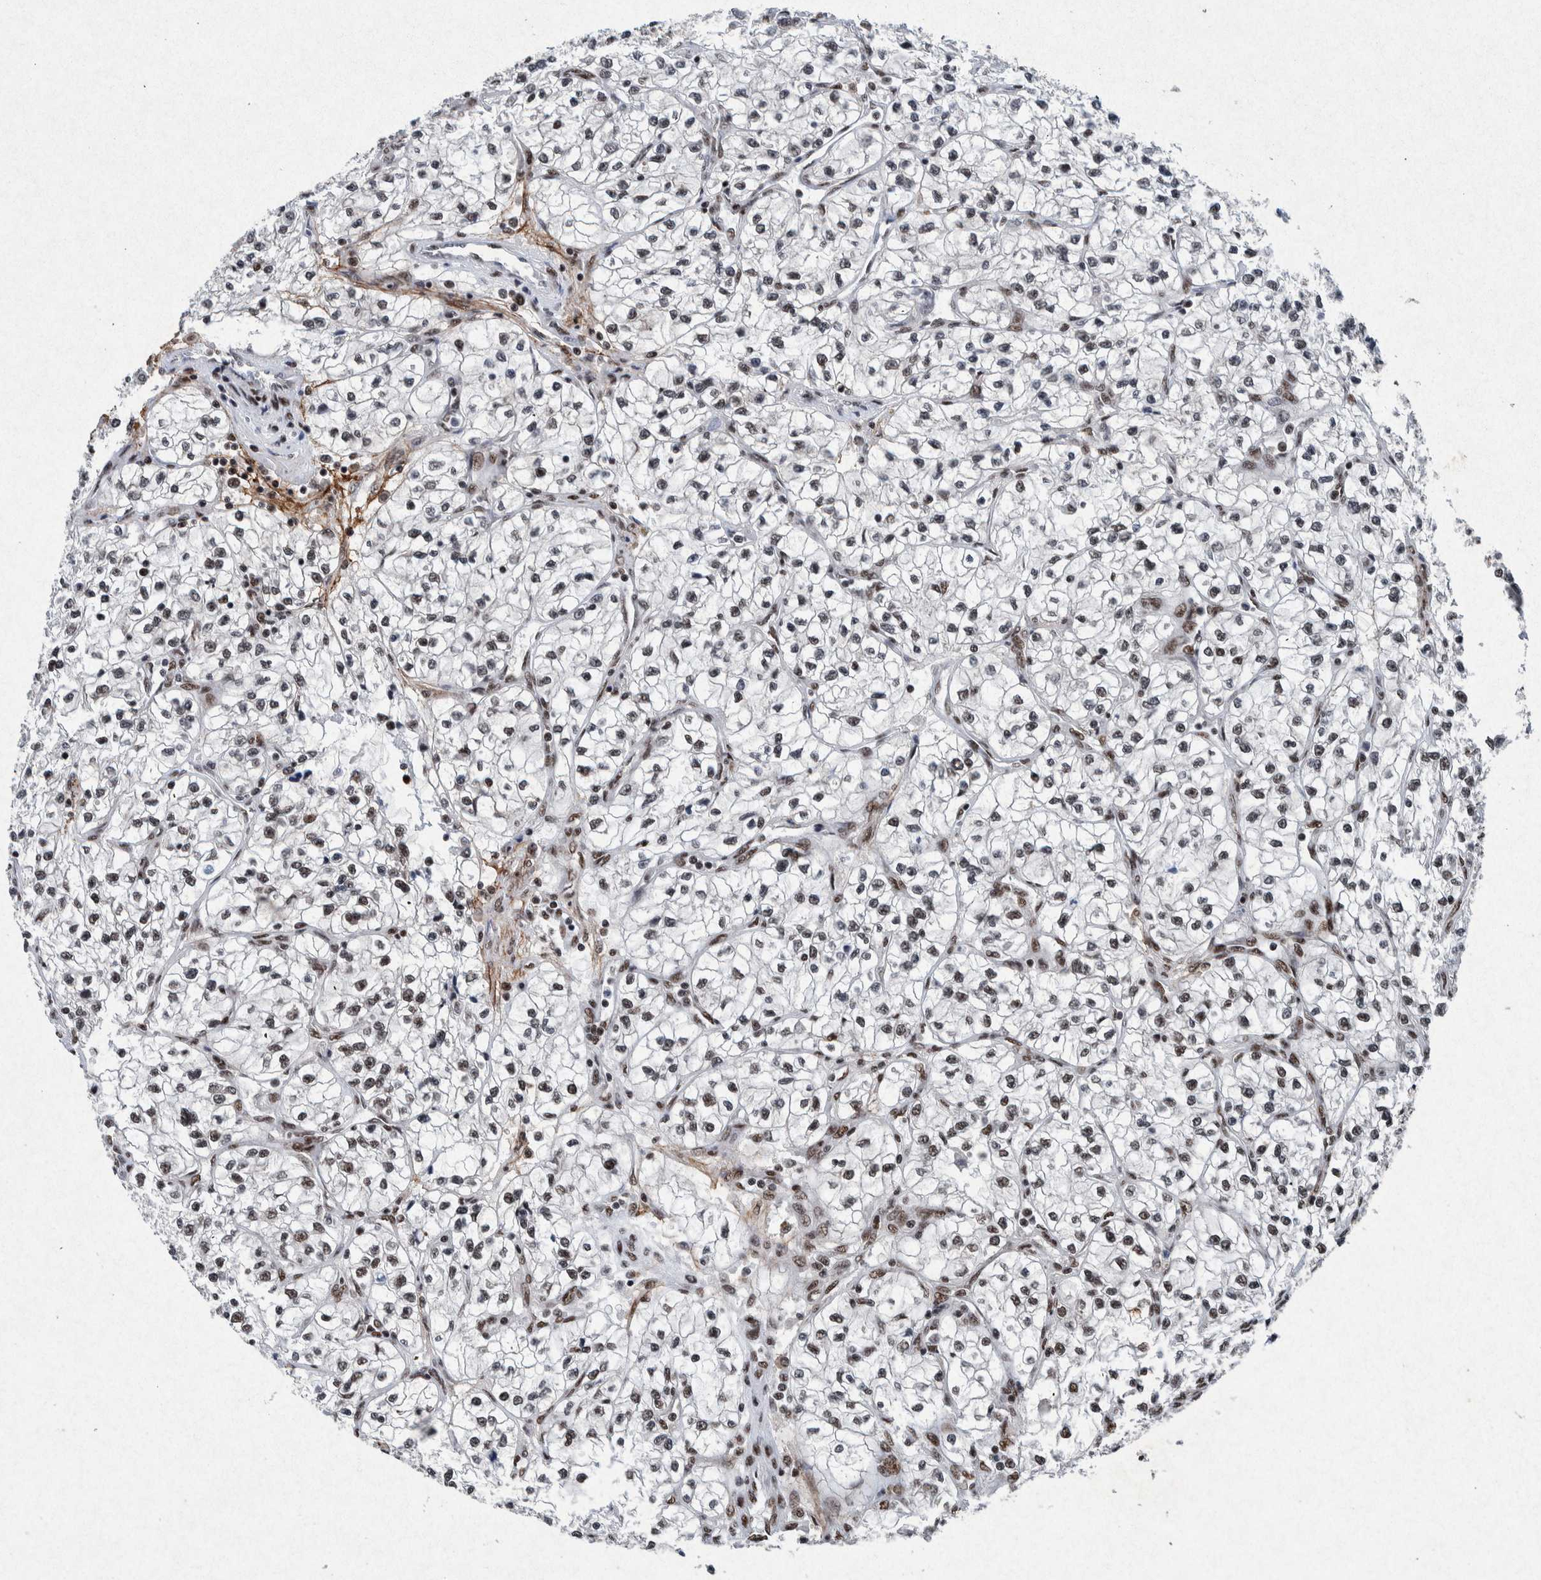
{"staining": {"intensity": "weak", "quantity": "25%-75%", "location": "nuclear"}, "tissue": "renal cancer", "cell_type": "Tumor cells", "image_type": "cancer", "snomed": [{"axis": "morphology", "description": "Adenocarcinoma, NOS"}, {"axis": "topography", "description": "Kidney"}], "caption": "Weak nuclear staining is appreciated in about 25%-75% of tumor cells in adenocarcinoma (renal). (DAB IHC, brown staining for protein, blue staining for nuclei).", "gene": "TAF10", "patient": {"sex": "female", "age": 57}}